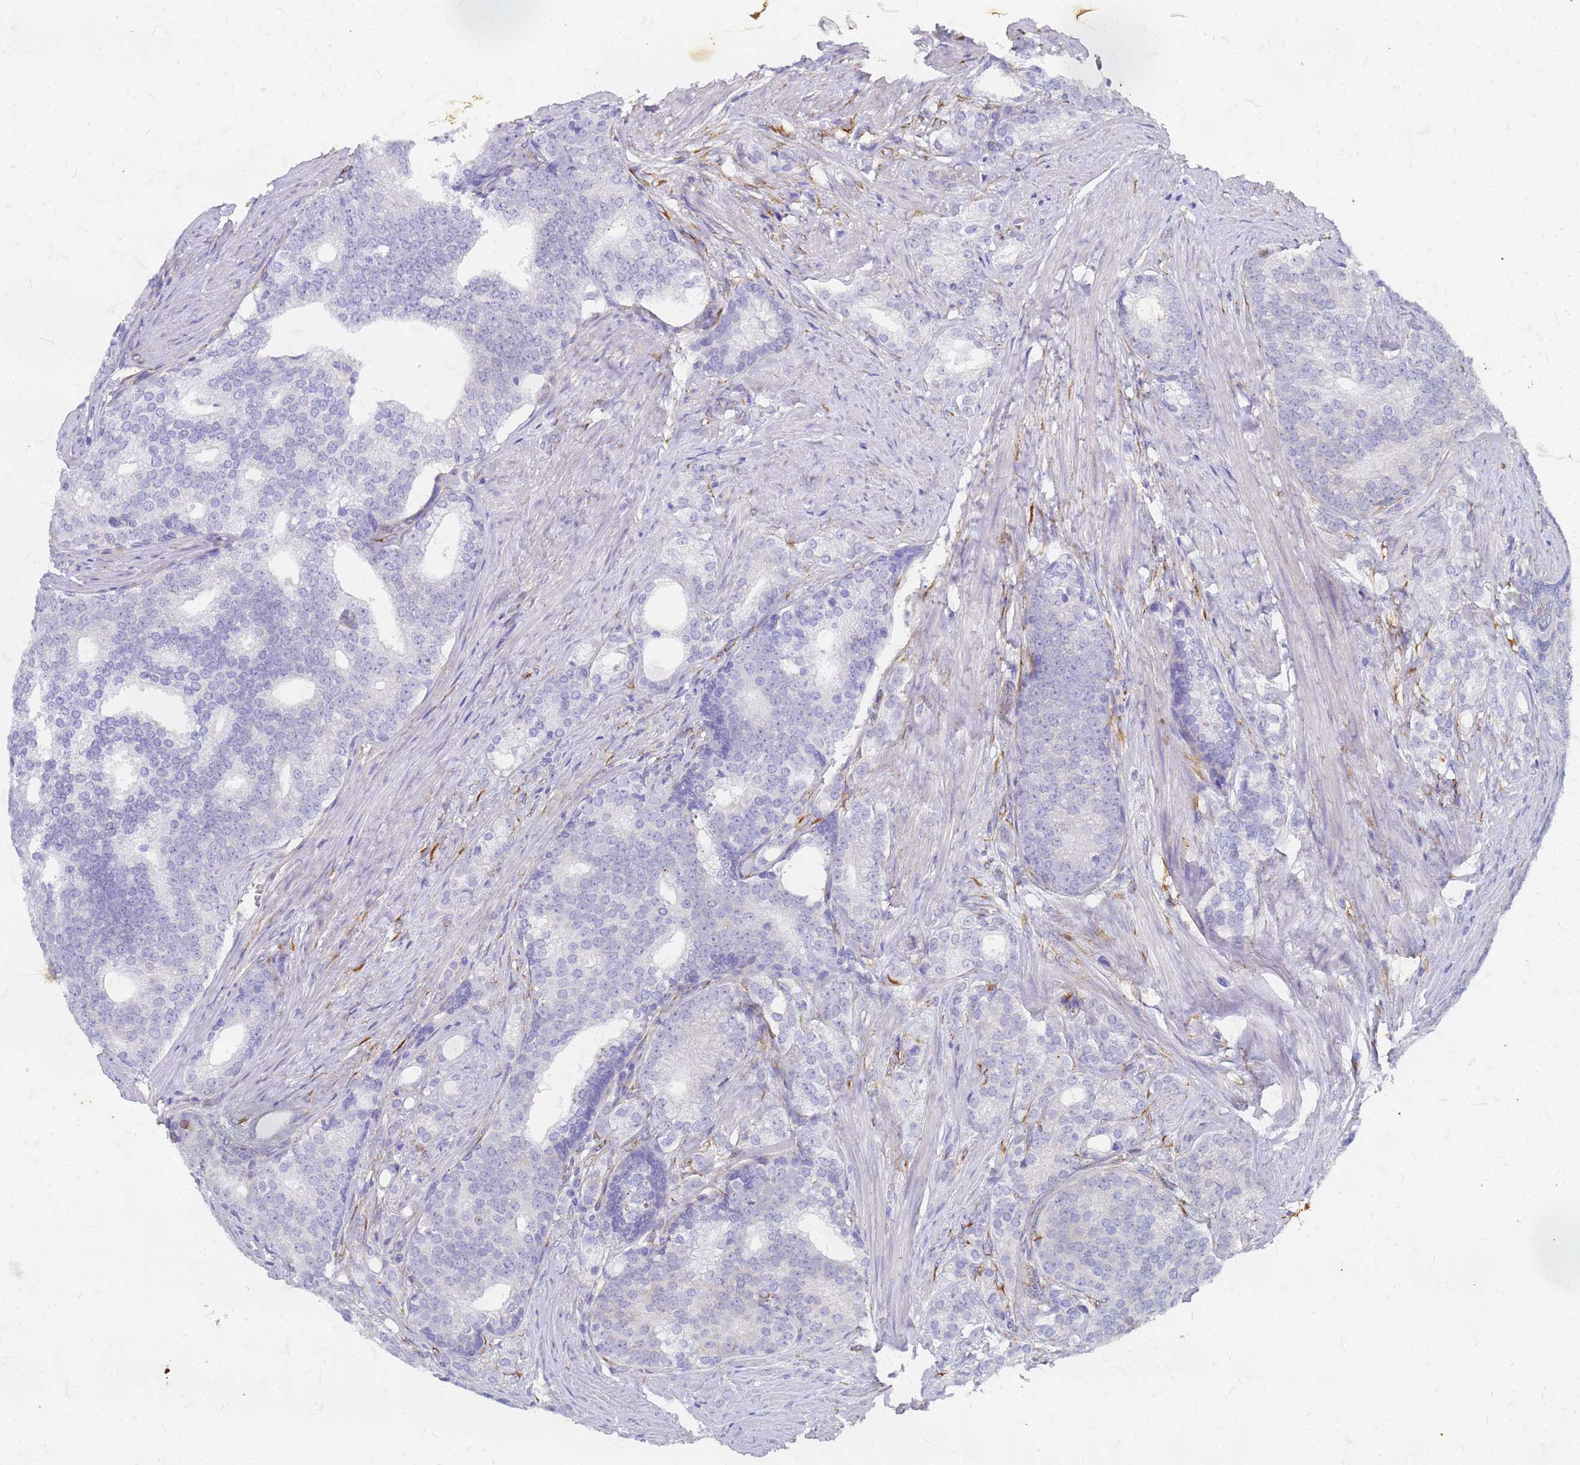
{"staining": {"intensity": "negative", "quantity": "none", "location": "none"}, "tissue": "prostate cancer", "cell_type": "Tumor cells", "image_type": "cancer", "snomed": [{"axis": "morphology", "description": "Adenocarcinoma, Low grade"}, {"axis": "topography", "description": "Prostate"}], "caption": "This micrograph is of prostate cancer (adenocarcinoma (low-grade)) stained with immunohistochemistry (IHC) to label a protein in brown with the nuclei are counter-stained blue. There is no staining in tumor cells. Nuclei are stained in blue.", "gene": "TRIM64B", "patient": {"sex": "male", "age": 71}}